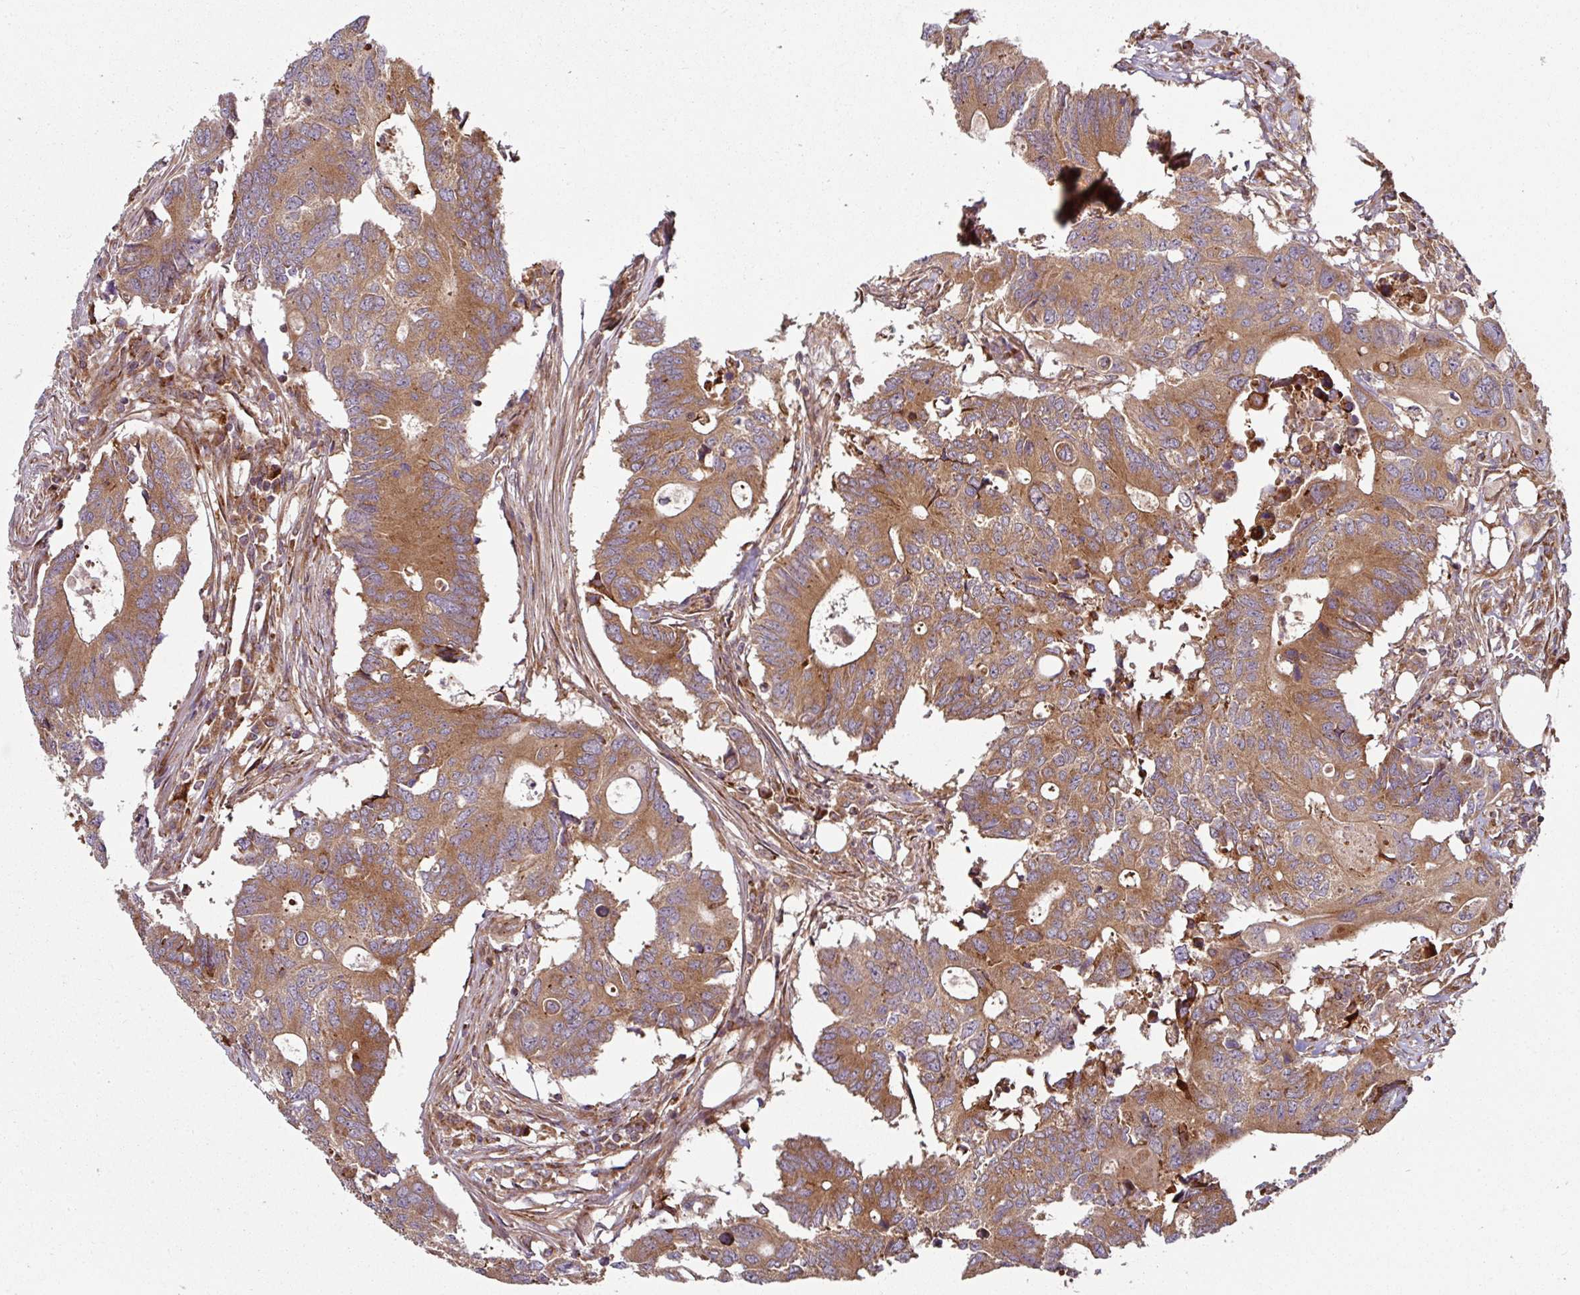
{"staining": {"intensity": "moderate", "quantity": ">75%", "location": "cytoplasmic/membranous"}, "tissue": "colorectal cancer", "cell_type": "Tumor cells", "image_type": "cancer", "snomed": [{"axis": "morphology", "description": "Adenocarcinoma, NOS"}, {"axis": "topography", "description": "Colon"}], "caption": "Human colorectal cancer (adenocarcinoma) stained with a protein marker reveals moderate staining in tumor cells.", "gene": "RAB5A", "patient": {"sex": "male", "age": 71}}